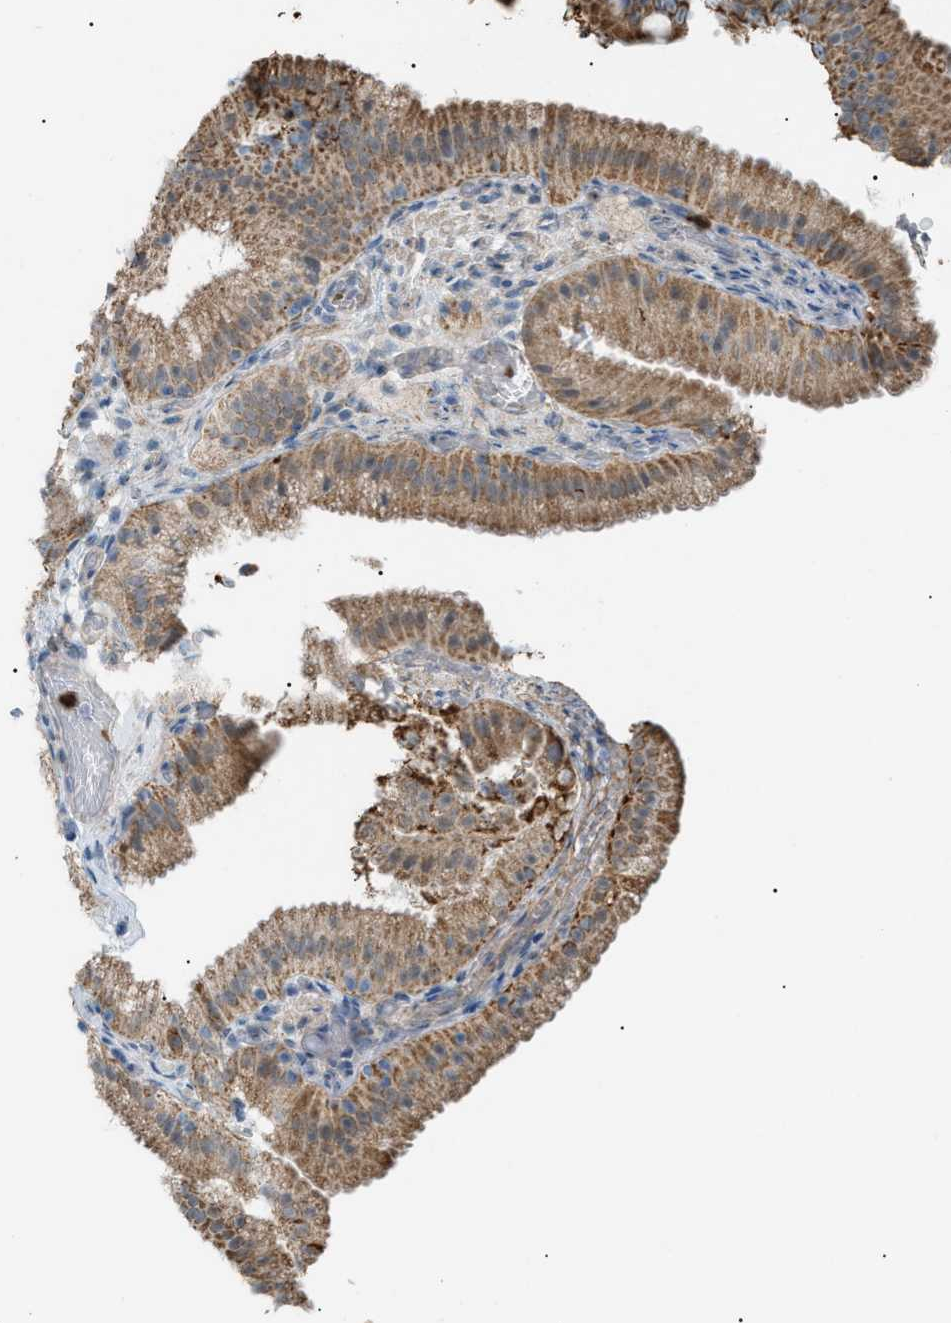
{"staining": {"intensity": "moderate", "quantity": ">75%", "location": "cytoplasmic/membranous"}, "tissue": "gallbladder", "cell_type": "Glandular cells", "image_type": "normal", "snomed": [{"axis": "morphology", "description": "Normal tissue, NOS"}, {"axis": "topography", "description": "Gallbladder"}], "caption": "Immunohistochemical staining of benign human gallbladder displays moderate cytoplasmic/membranous protein staining in about >75% of glandular cells.", "gene": "ZNF516", "patient": {"sex": "male", "age": 54}}